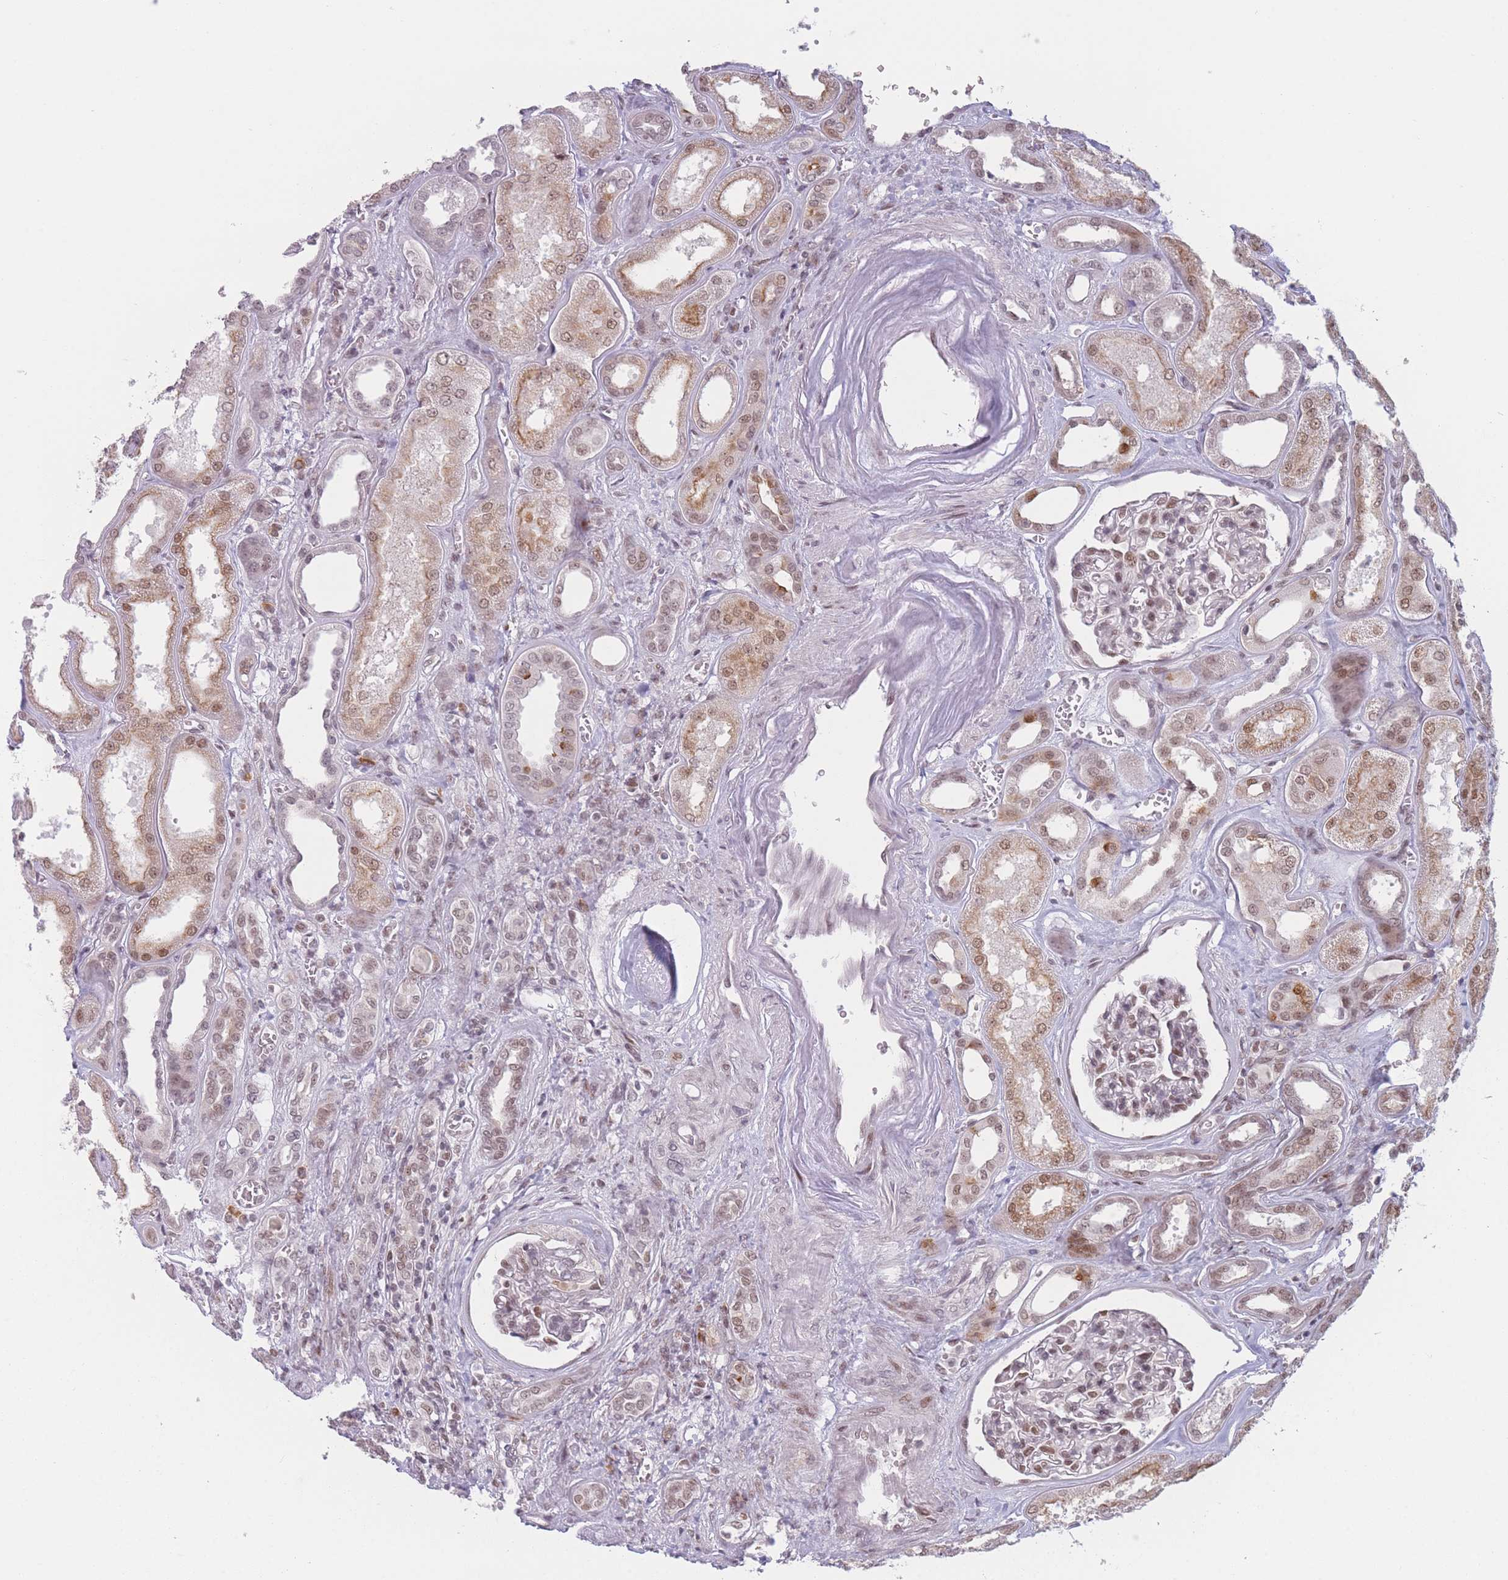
{"staining": {"intensity": "moderate", "quantity": "25%-75%", "location": "nuclear"}, "tissue": "kidney", "cell_type": "Cells in glomeruli", "image_type": "normal", "snomed": [{"axis": "morphology", "description": "Normal tissue, NOS"}, {"axis": "morphology", "description": "Adenocarcinoma, NOS"}, {"axis": "topography", "description": "Kidney"}], "caption": "Immunohistochemistry histopathology image of unremarkable kidney: kidney stained using IHC displays medium levels of moderate protein expression localized specifically in the nuclear of cells in glomeruli, appearing as a nuclear brown color.", "gene": "SUPT6H", "patient": {"sex": "female", "age": 68}}